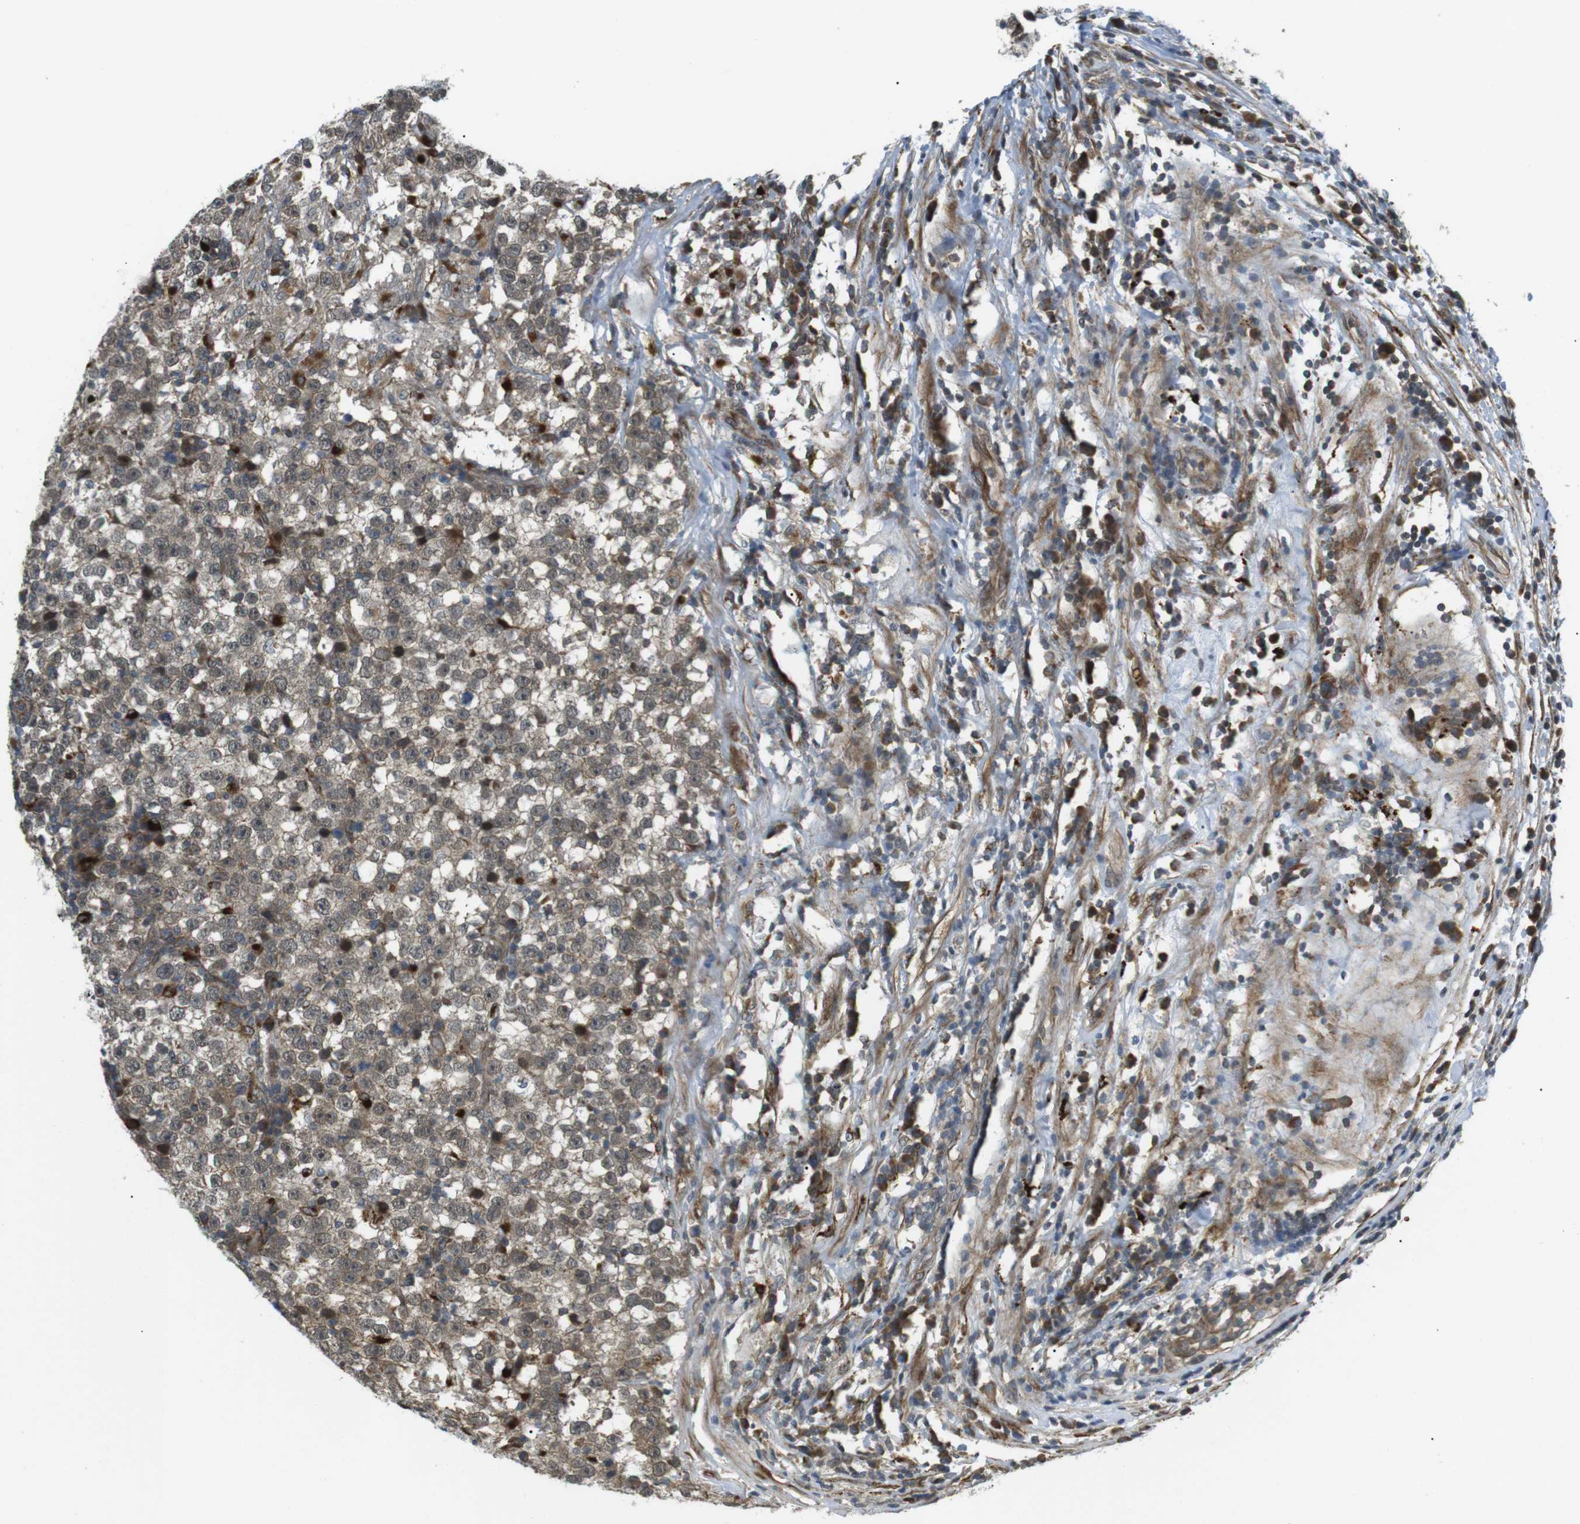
{"staining": {"intensity": "weak", "quantity": "25%-75%", "location": "cytoplasmic/membranous"}, "tissue": "testis cancer", "cell_type": "Tumor cells", "image_type": "cancer", "snomed": [{"axis": "morphology", "description": "Seminoma, NOS"}, {"axis": "topography", "description": "Testis"}], "caption": "Testis seminoma stained for a protein shows weak cytoplasmic/membranous positivity in tumor cells.", "gene": "KANK2", "patient": {"sex": "male", "age": 43}}